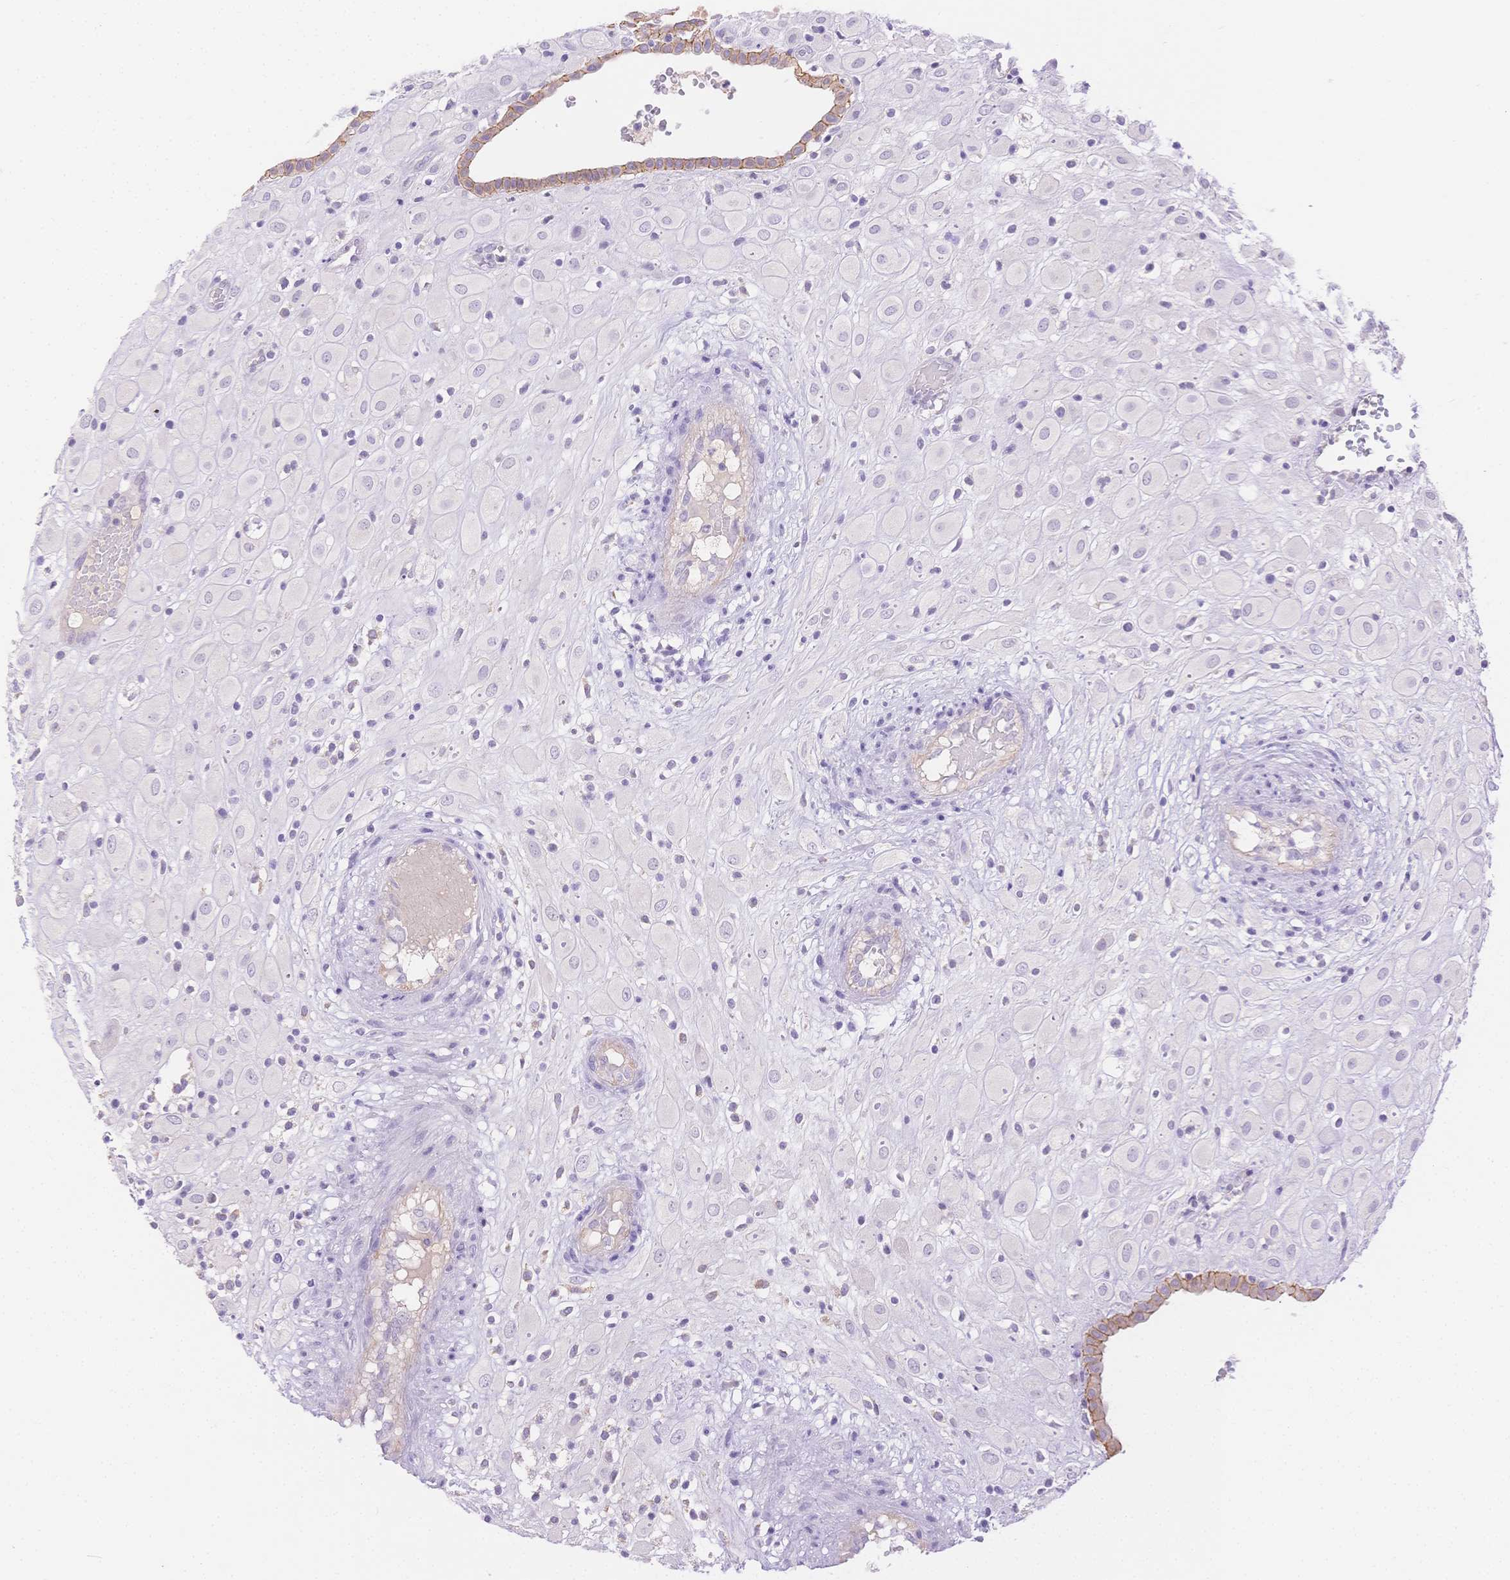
{"staining": {"intensity": "negative", "quantity": "none", "location": "none"}, "tissue": "placenta", "cell_type": "Decidual cells", "image_type": "normal", "snomed": [{"axis": "morphology", "description": "Normal tissue, NOS"}, {"axis": "topography", "description": "Placenta"}], "caption": "Micrograph shows no protein expression in decidual cells of normal placenta. (Stains: DAB immunohistochemistry with hematoxylin counter stain, Microscopy: brightfield microscopy at high magnification).", "gene": "WDR54", "patient": {"sex": "female", "age": 24}}